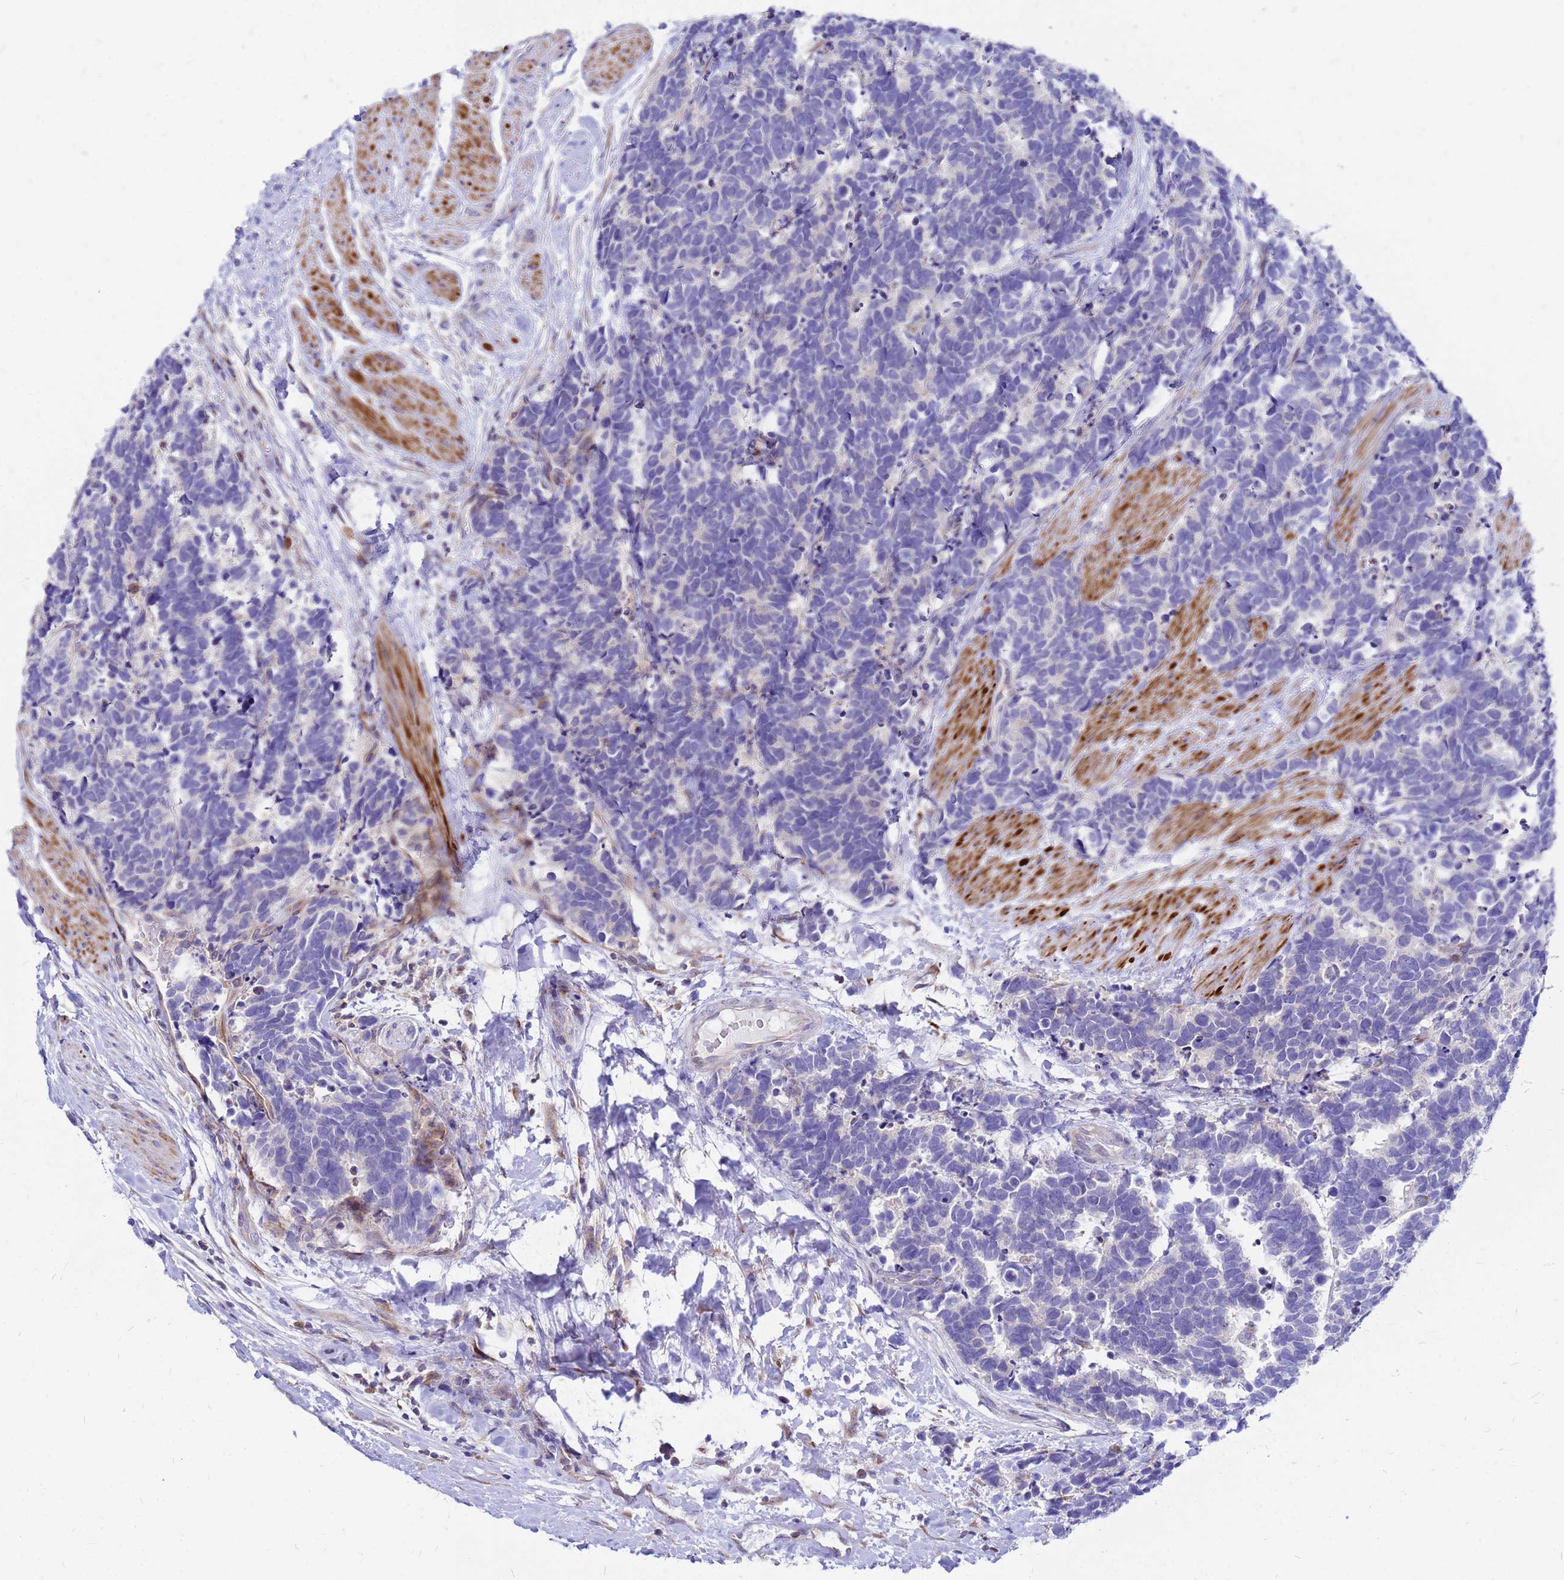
{"staining": {"intensity": "weak", "quantity": "<25%", "location": "cytoplasmic/membranous"}, "tissue": "carcinoid", "cell_type": "Tumor cells", "image_type": "cancer", "snomed": [{"axis": "morphology", "description": "Carcinoma, NOS"}, {"axis": "morphology", "description": "Carcinoid, malignant, NOS"}, {"axis": "topography", "description": "Prostate"}], "caption": "A micrograph of human carcinoma is negative for staining in tumor cells.", "gene": "FHIP1A", "patient": {"sex": "male", "age": 57}}